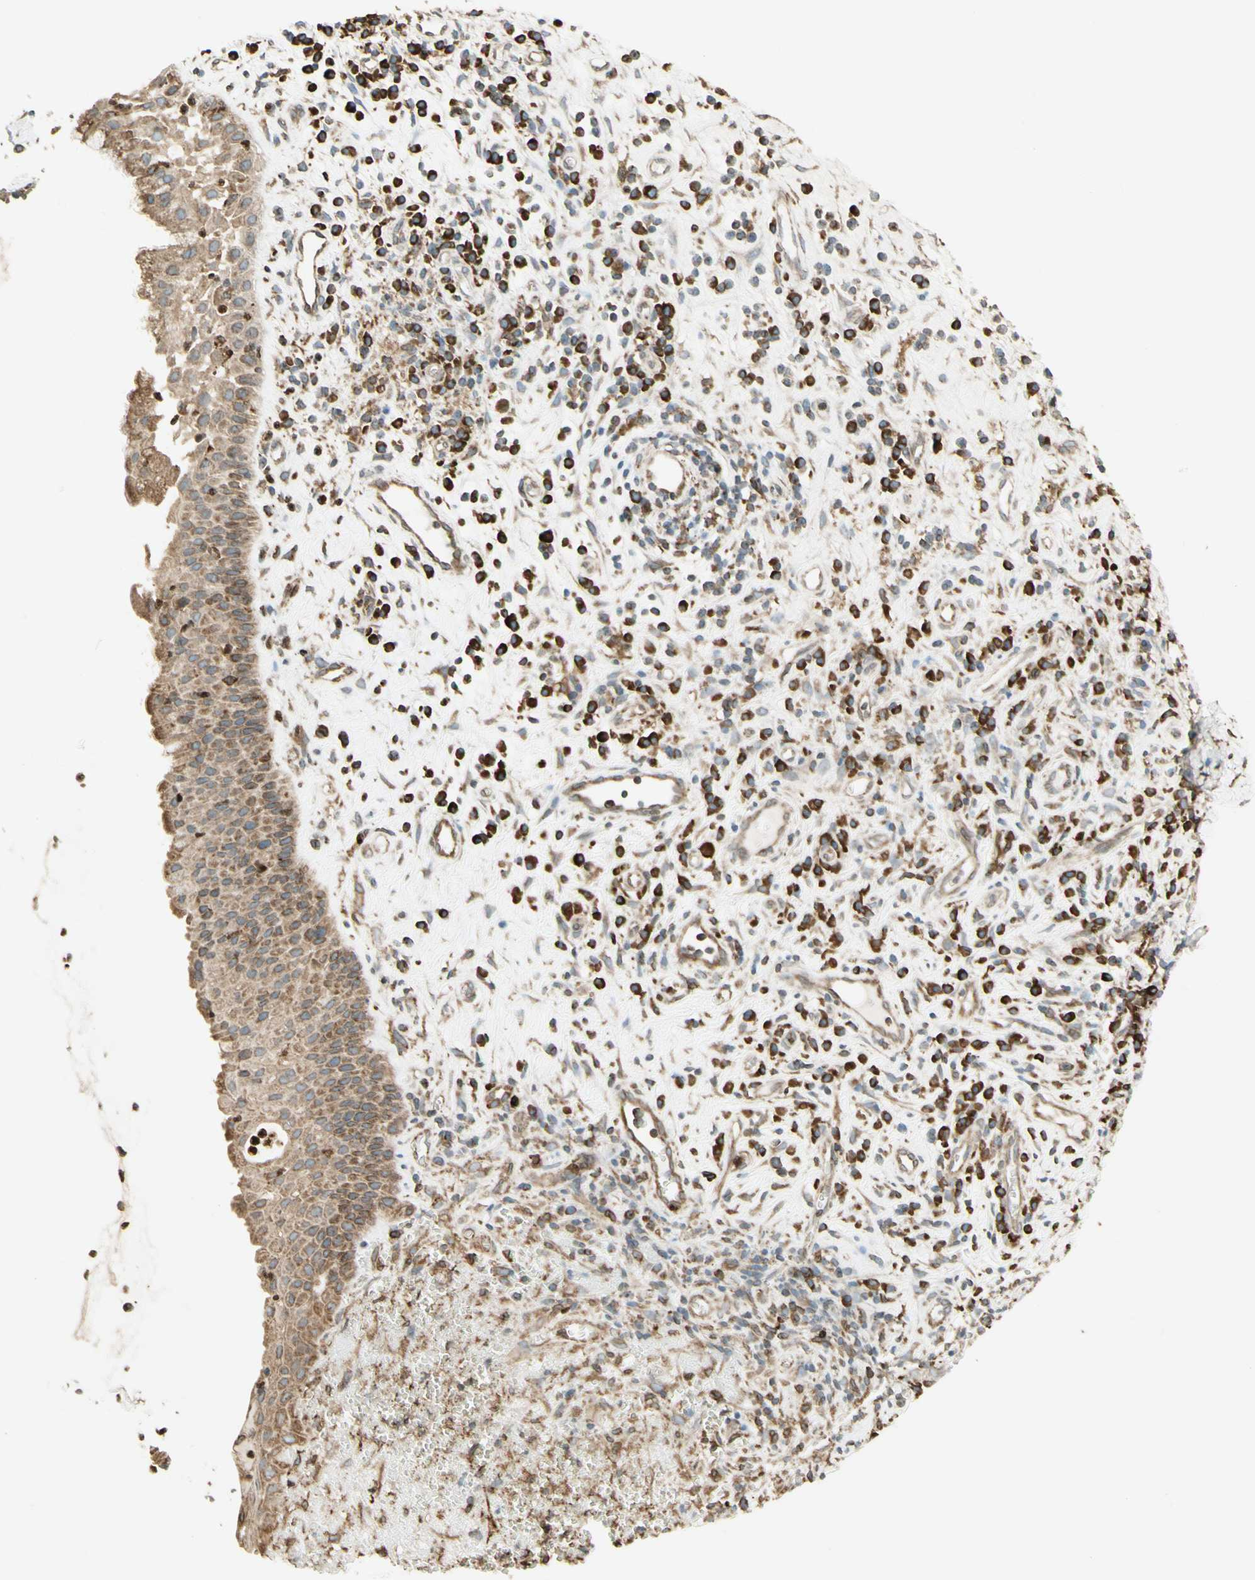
{"staining": {"intensity": "moderate", "quantity": "25%-75%", "location": "cytoplasmic/membranous"}, "tissue": "nasopharynx", "cell_type": "Respiratory epithelial cells", "image_type": "normal", "snomed": [{"axis": "morphology", "description": "Normal tissue, NOS"}, {"axis": "topography", "description": "Nasopharynx"}], "caption": "A brown stain shows moderate cytoplasmic/membranous staining of a protein in respiratory epithelial cells of benign nasopharynx.", "gene": "CANX", "patient": {"sex": "female", "age": 51}}